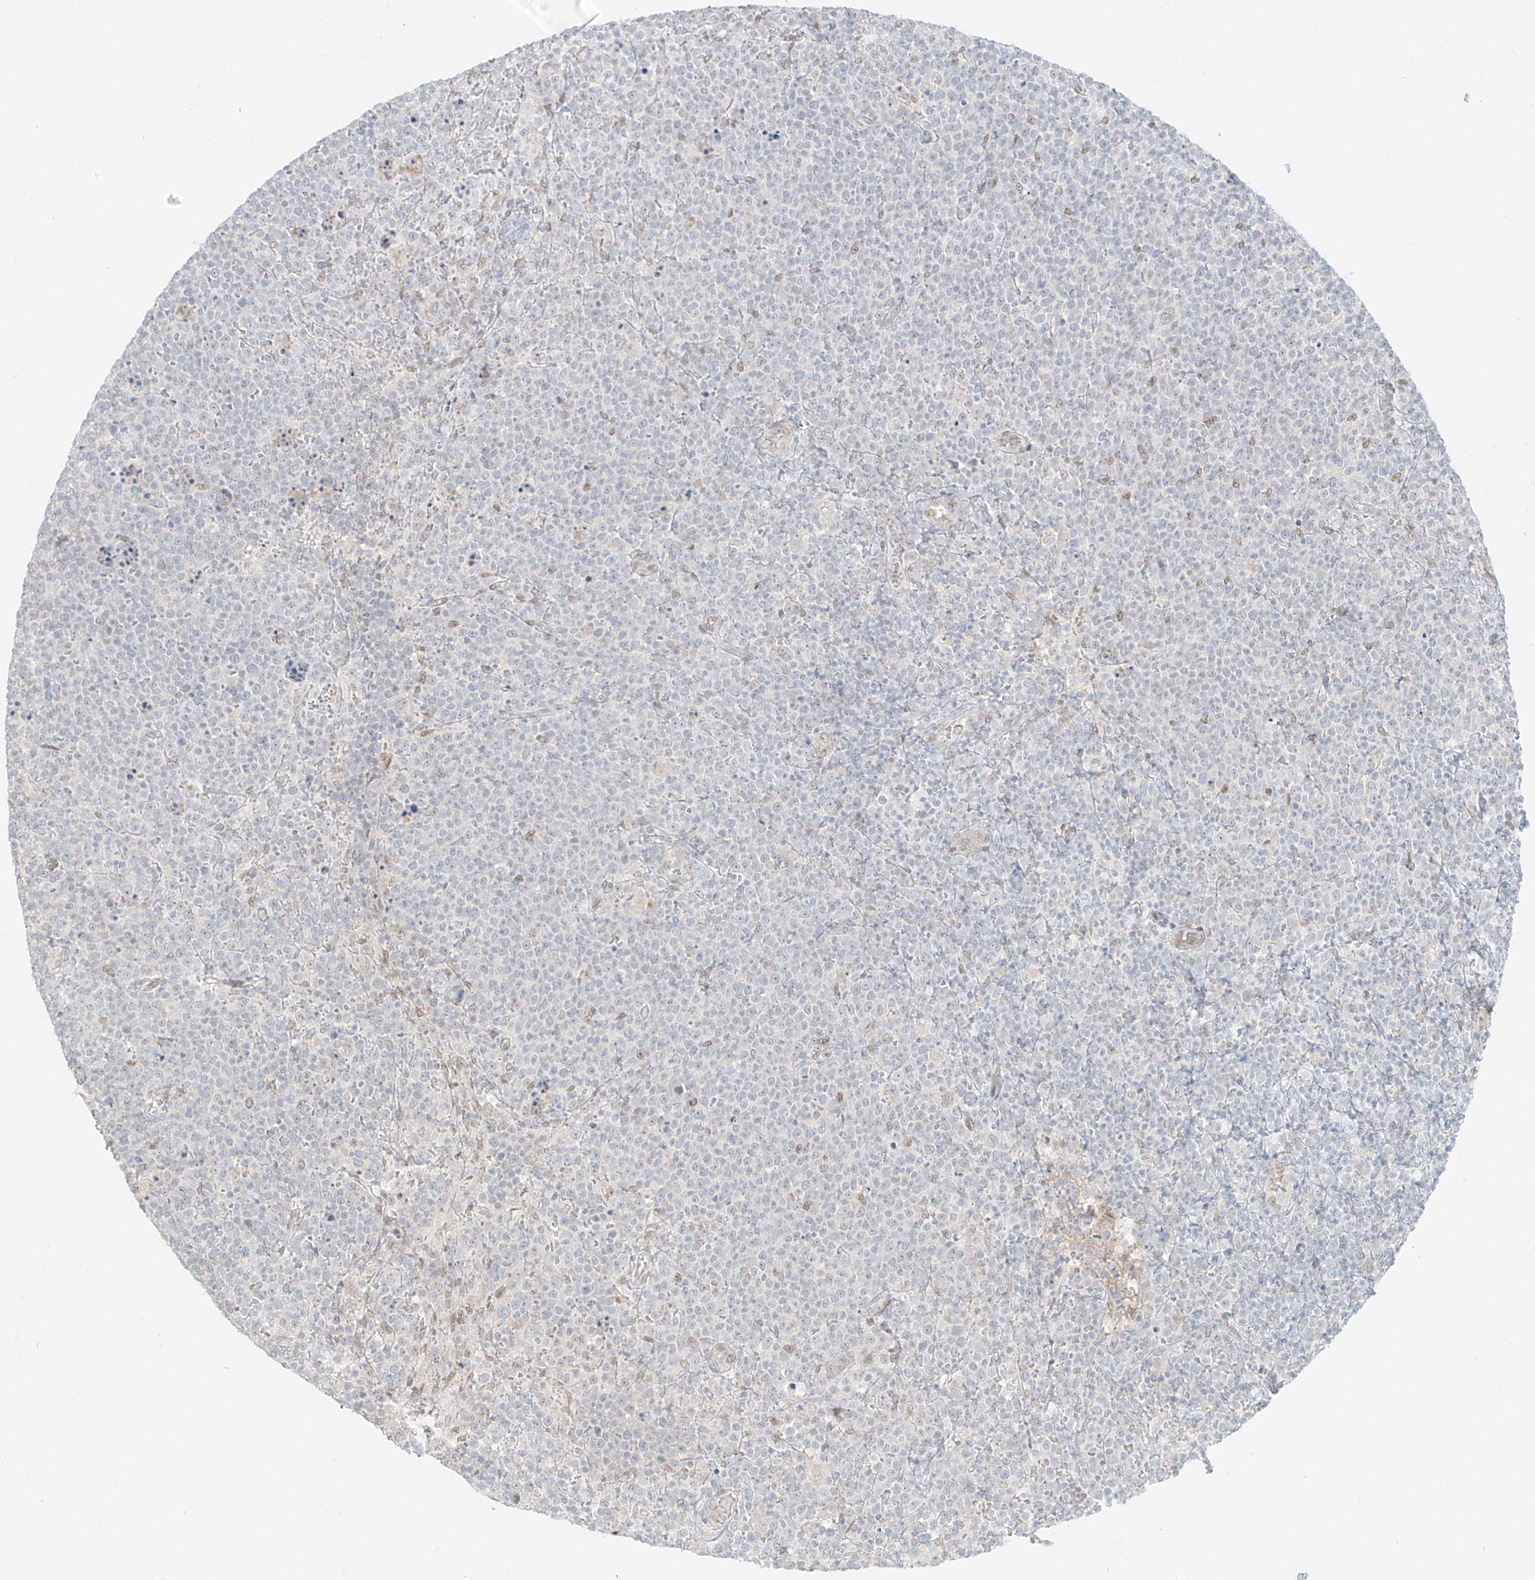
{"staining": {"intensity": "negative", "quantity": "none", "location": "none"}, "tissue": "lymphoma", "cell_type": "Tumor cells", "image_type": "cancer", "snomed": [{"axis": "morphology", "description": "Malignant lymphoma, non-Hodgkin's type, High grade"}, {"axis": "topography", "description": "Lymph node"}], "caption": "Lymphoma was stained to show a protein in brown. There is no significant expression in tumor cells.", "gene": "ZNF774", "patient": {"sex": "male", "age": 61}}